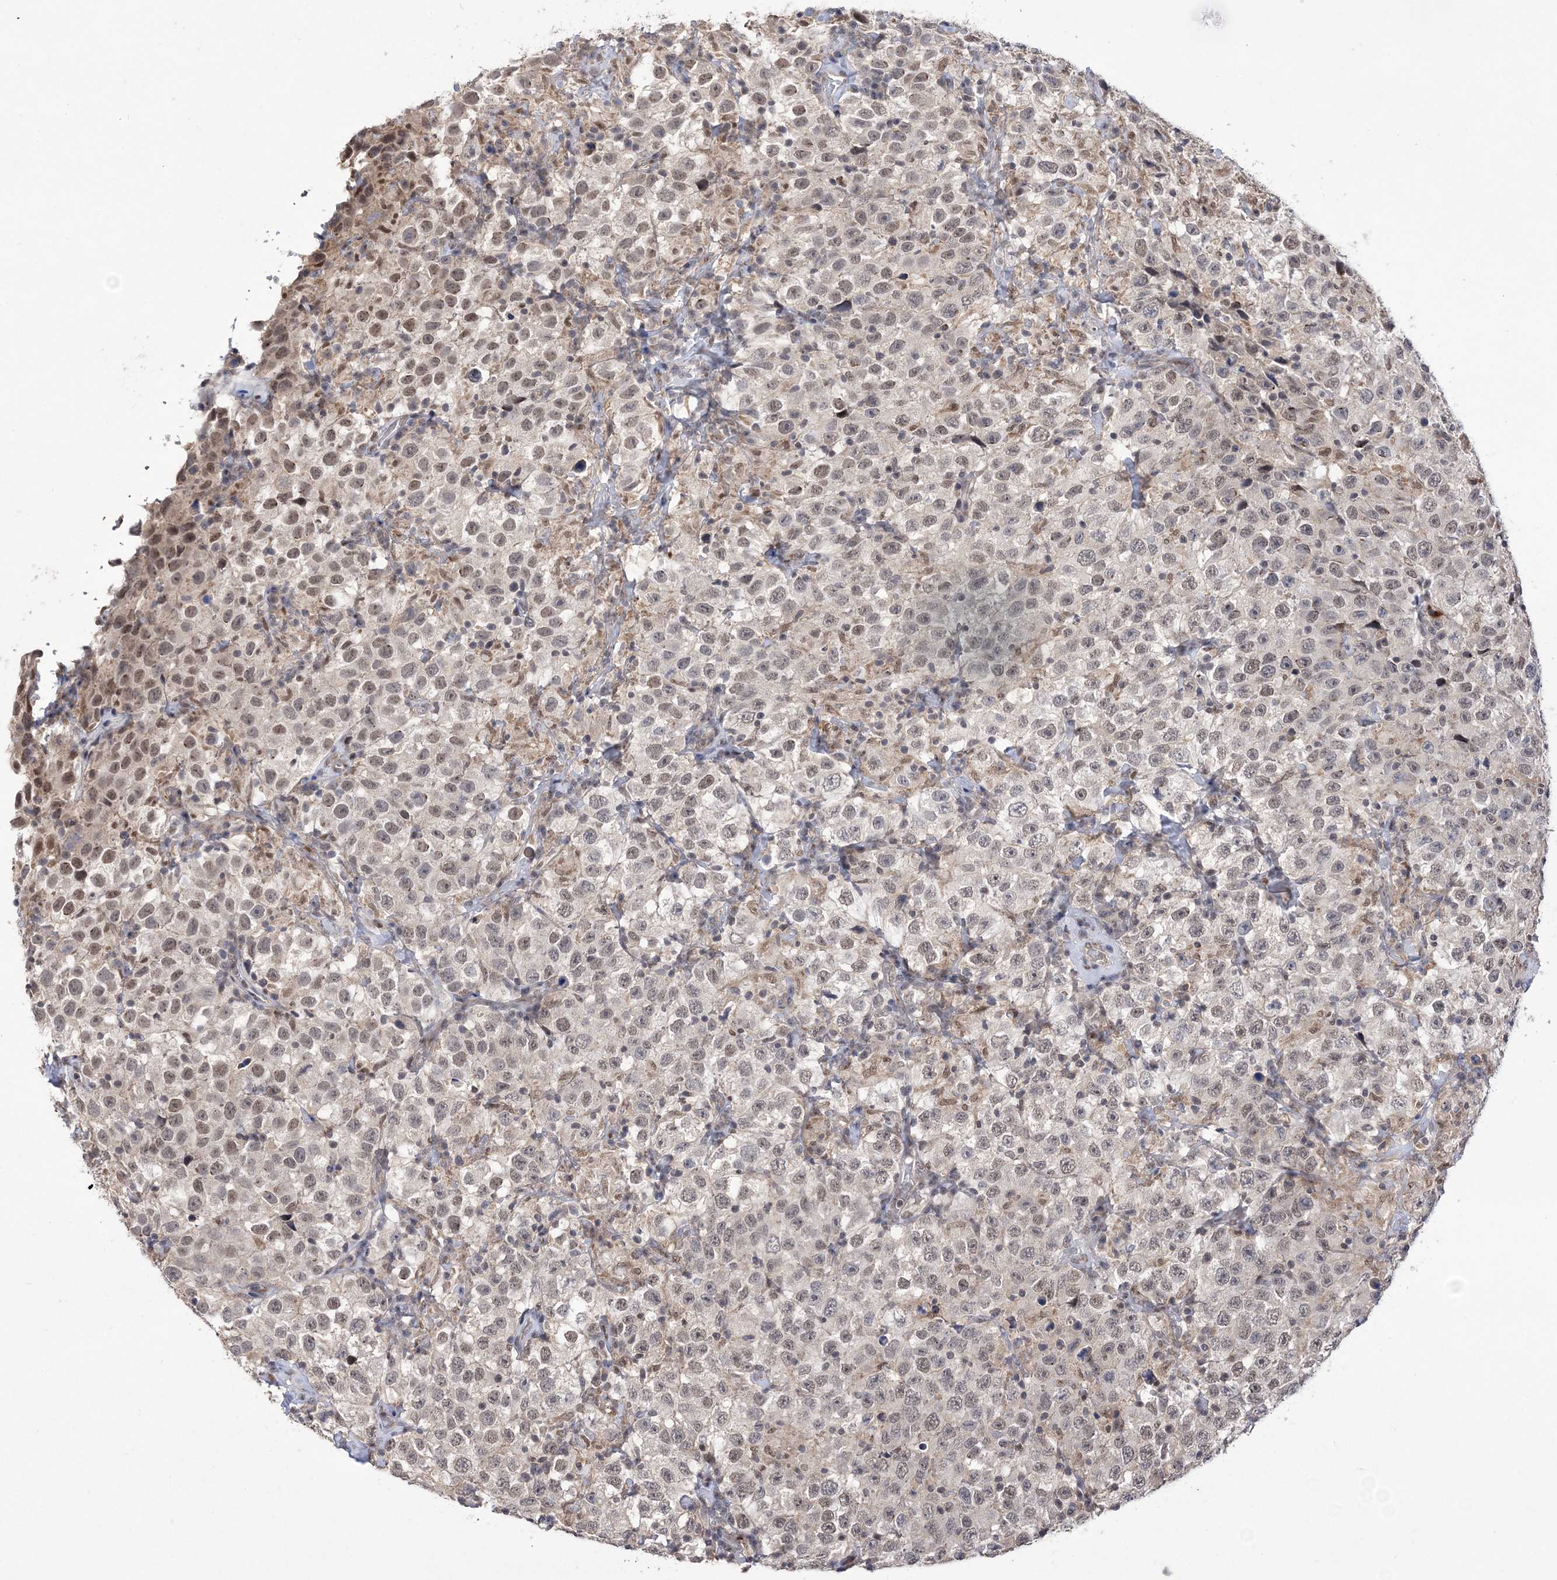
{"staining": {"intensity": "moderate", "quantity": "<25%", "location": "nuclear"}, "tissue": "testis cancer", "cell_type": "Tumor cells", "image_type": "cancer", "snomed": [{"axis": "morphology", "description": "Seminoma, NOS"}, {"axis": "topography", "description": "Testis"}], "caption": "An immunohistochemistry image of tumor tissue is shown. Protein staining in brown shows moderate nuclear positivity in testis seminoma within tumor cells.", "gene": "BOD1L1", "patient": {"sex": "male", "age": 41}}